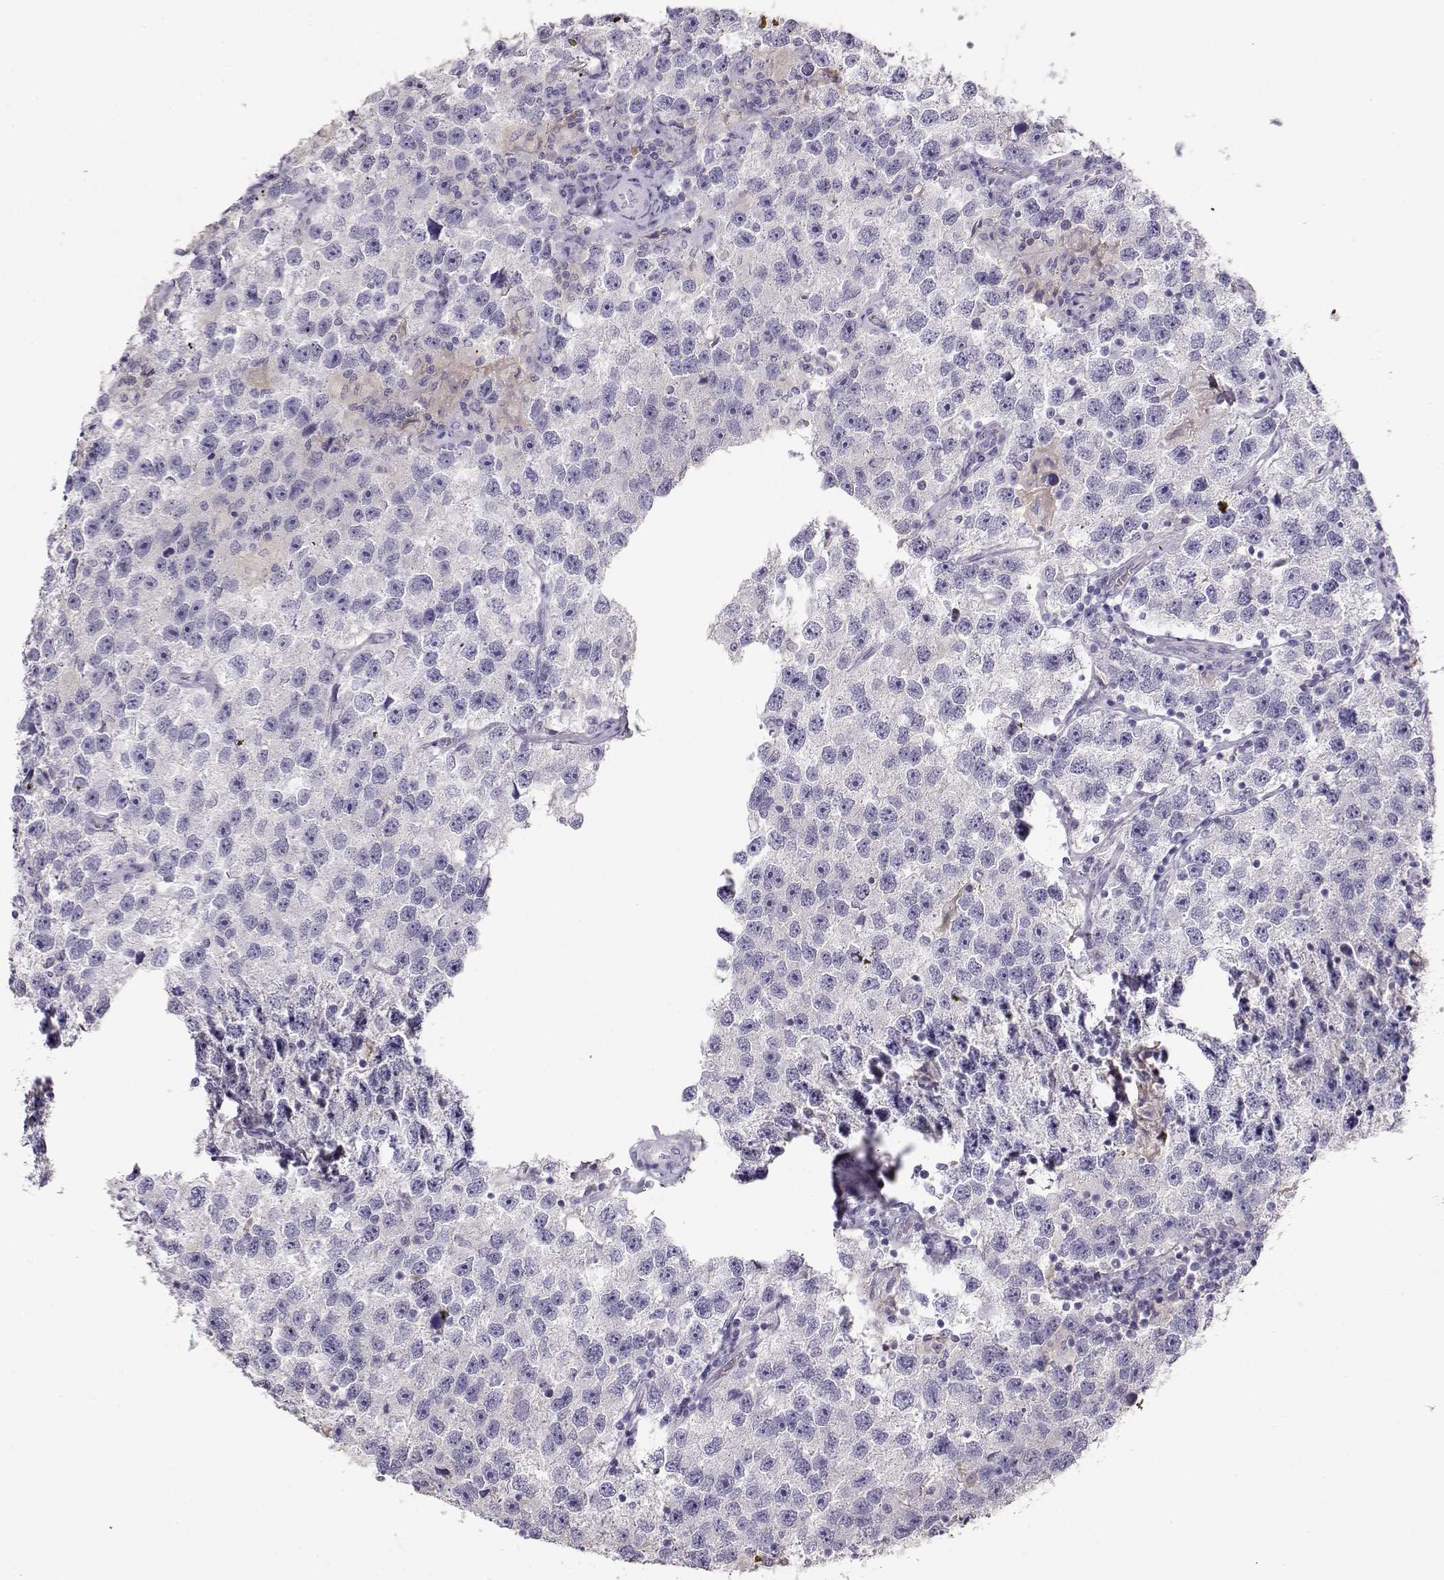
{"staining": {"intensity": "negative", "quantity": "none", "location": "none"}, "tissue": "testis cancer", "cell_type": "Tumor cells", "image_type": "cancer", "snomed": [{"axis": "morphology", "description": "Seminoma, NOS"}, {"axis": "topography", "description": "Testis"}], "caption": "Tumor cells show no significant protein expression in testis cancer (seminoma).", "gene": "NDRG4", "patient": {"sex": "male", "age": 26}}